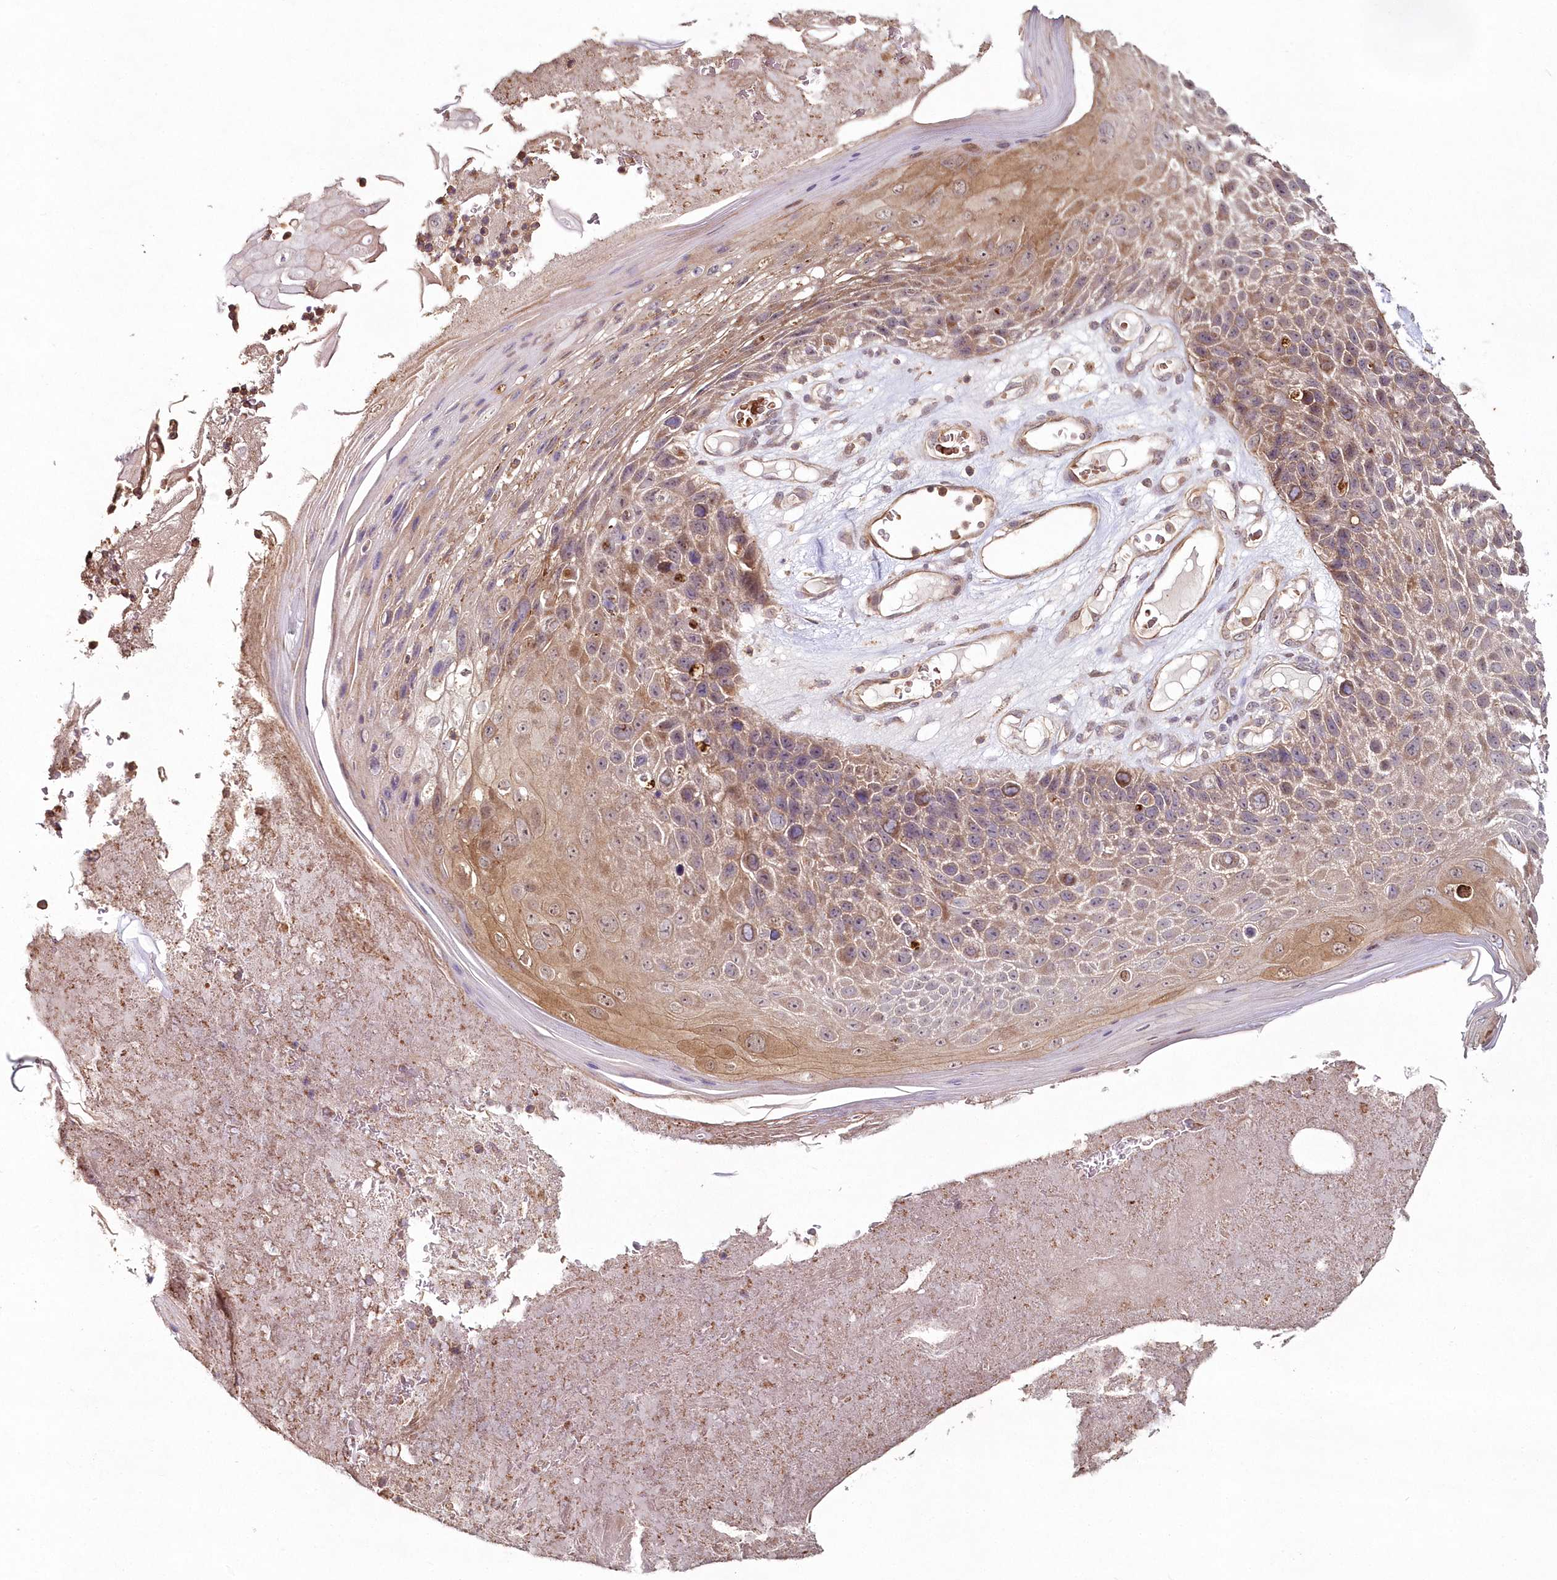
{"staining": {"intensity": "moderate", "quantity": "25%-75%", "location": "cytoplasmic/membranous"}, "tissue": "skin cancer", "cell_type": "Tumor cells", "image_type": "cancer", "snomed": [{"axis": "morphology", "description": "Squamous cell carcinoma, NOS"}, {"axis": "topography", "description": "Skin"}], "caption": "Skin squamous cell carcinoma was stained to show a protein in brown. There is medium levels of moderate cytoplasmic/membranous positivity in approximately 25%-75% of tumor cells. The protein is shown in brown color, while the nuclei are stained blue.", "gene": "HYCC2", "patient": {"sex": "female", "age": 88}}